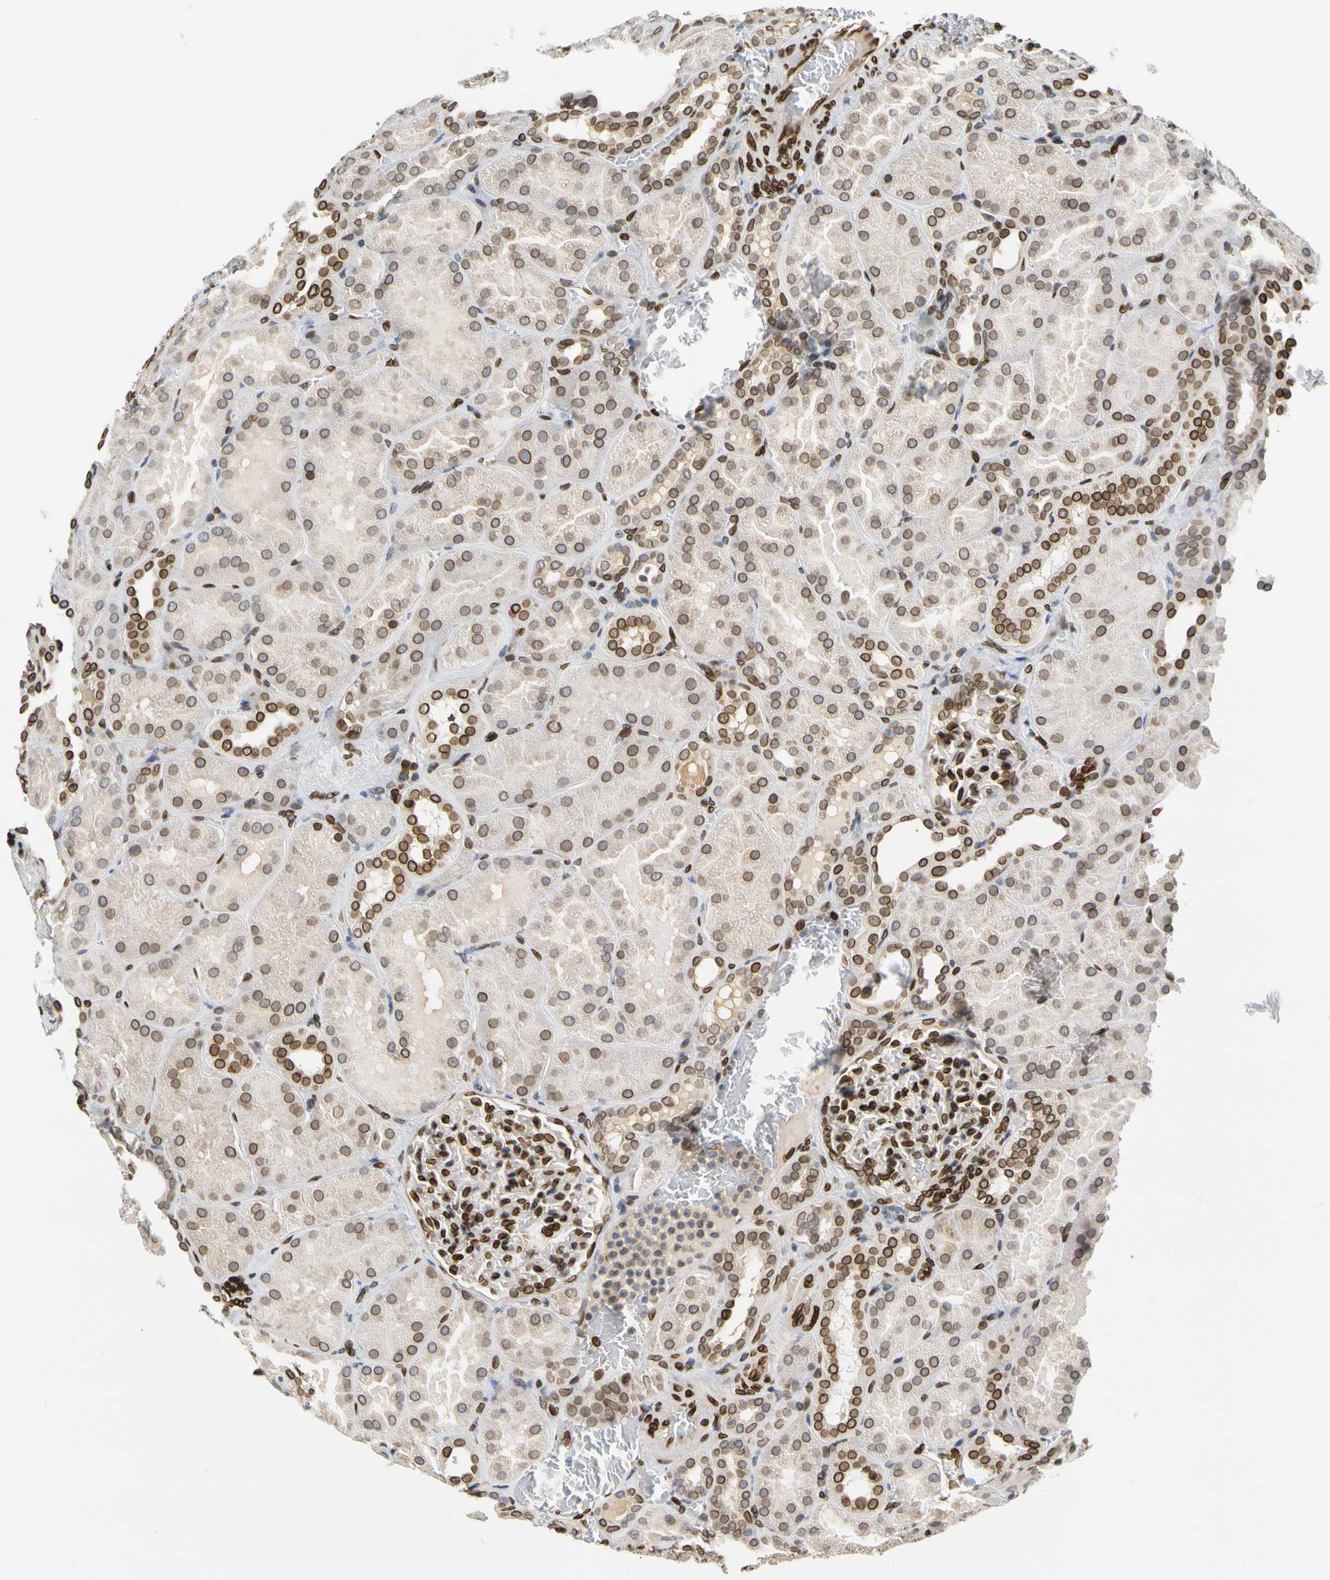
{"staining": {"intensity": "strong", "quantity": ">75%", "location": "cytoplasmic/membranous,nuclear"}, "tissue": "kidney", "cell_type": "Cells in glomeruli", "image_type": "normal", "snomed": [{"axis": "morphology", "description": "Normal tissue, NOS"}, {"axis": "topography", "description": "Kidney"}], "caption": "Protein expression analysis of unremarkable kidney shows strong cytoplasmic/membranous,nuclear positivity in approximately >75% of cells in glomeruli. (DAB (3,3'-diaminobenzidine) IHC with brightfield microscopy, high magnification).", "gene": "SUN1", "patient": {"sex": "male", "age": 28}}